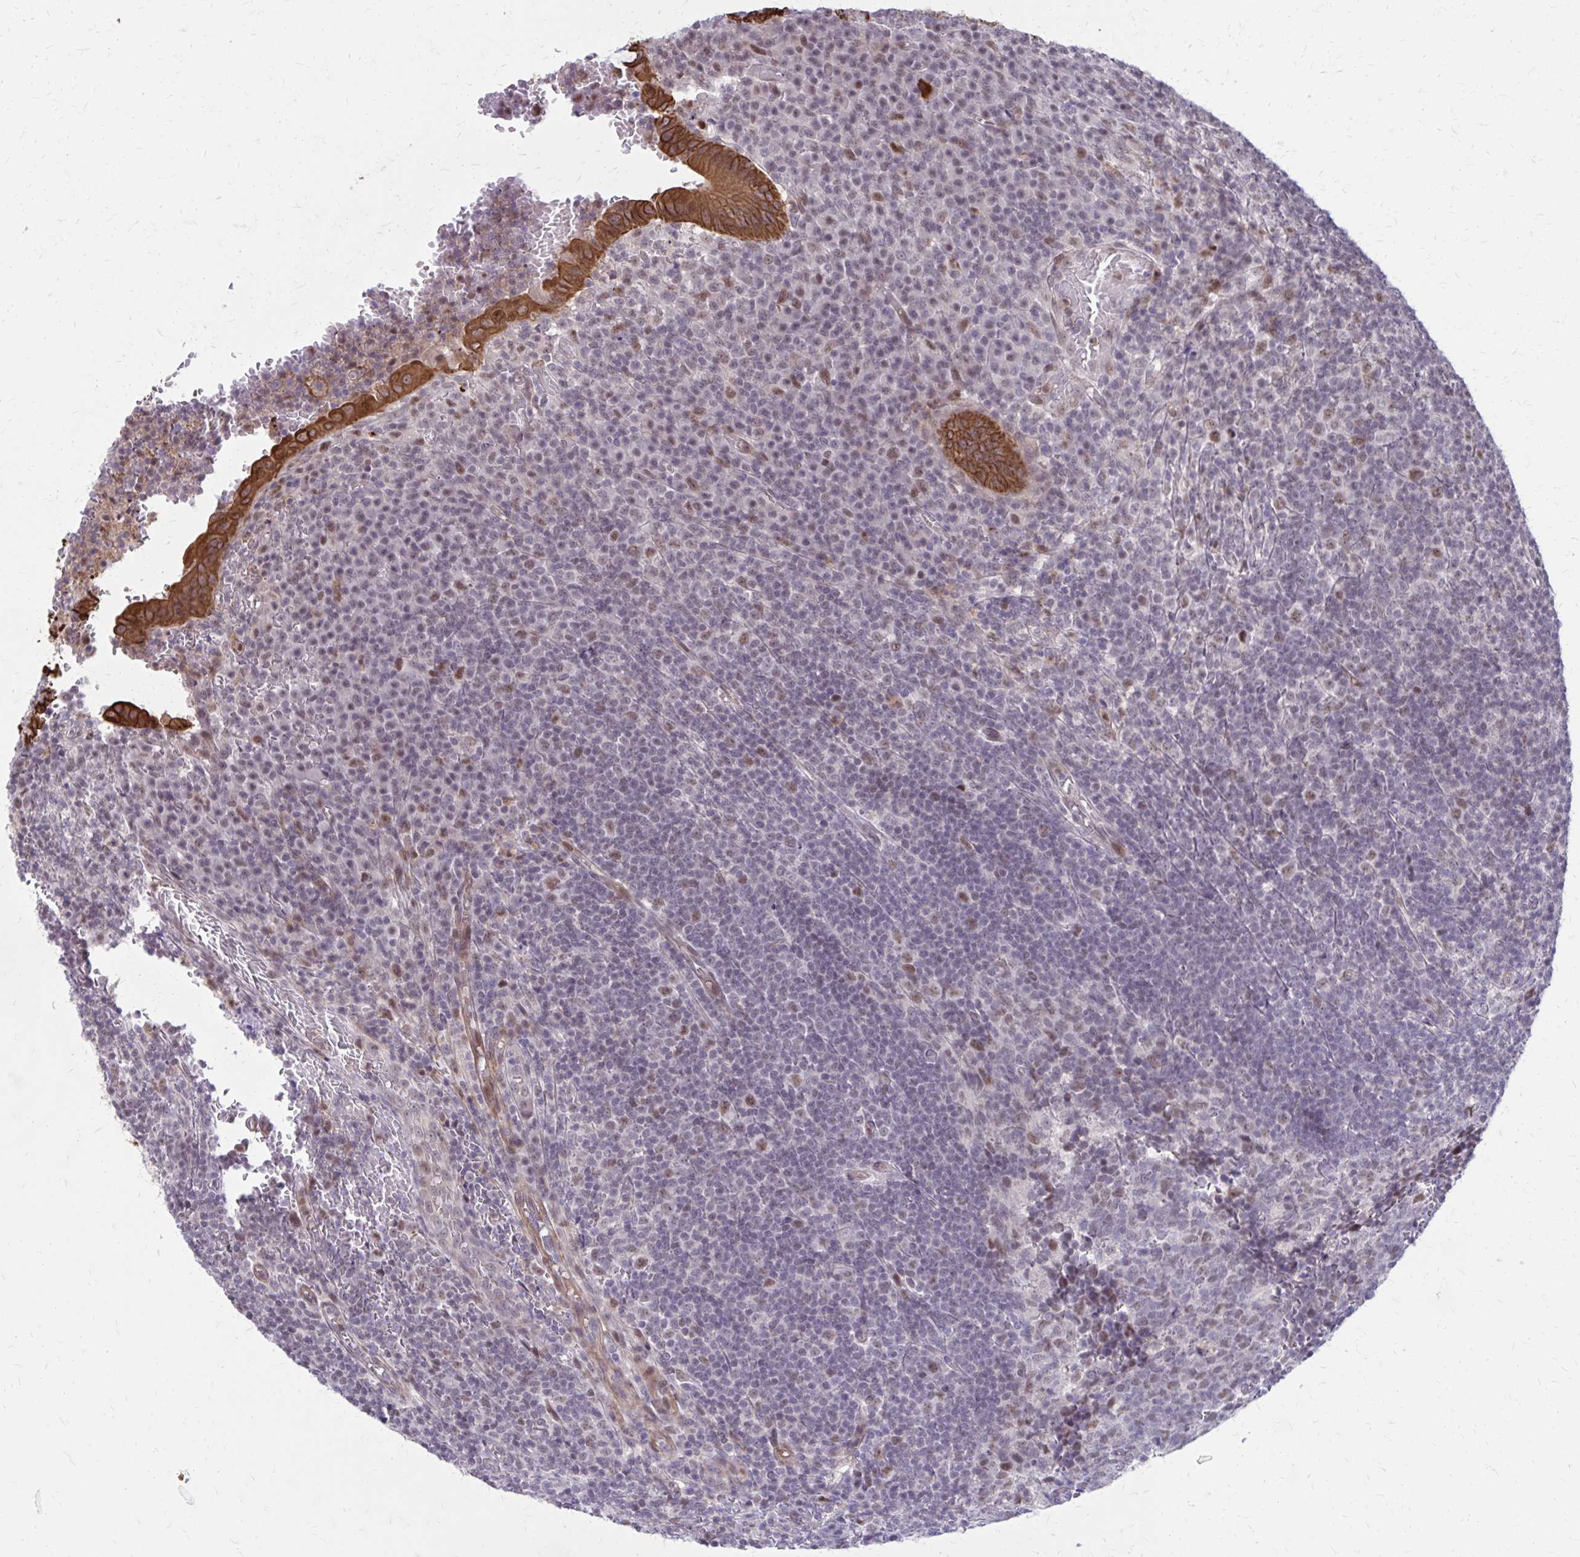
{"staining": {"intensity": "strong", "quantity": ">75%", "location": "cytoplasmic/membranous"}, "tissue": "appendix", "cell_type": "Glandular cells", "image_type": "normal", "snomed": [{"axis": "morphology", "description": "Normal tissue, NOS"}, {"axis": "topography", "description": "Appendix"}], "caption": "IHC of benign human appendix shows high levels of strong cytoplasmic/membranous staining in about >75% of glandular cells.", "gene": "ANKRD30B", "patient": {"sex": "male", "age": 18}}